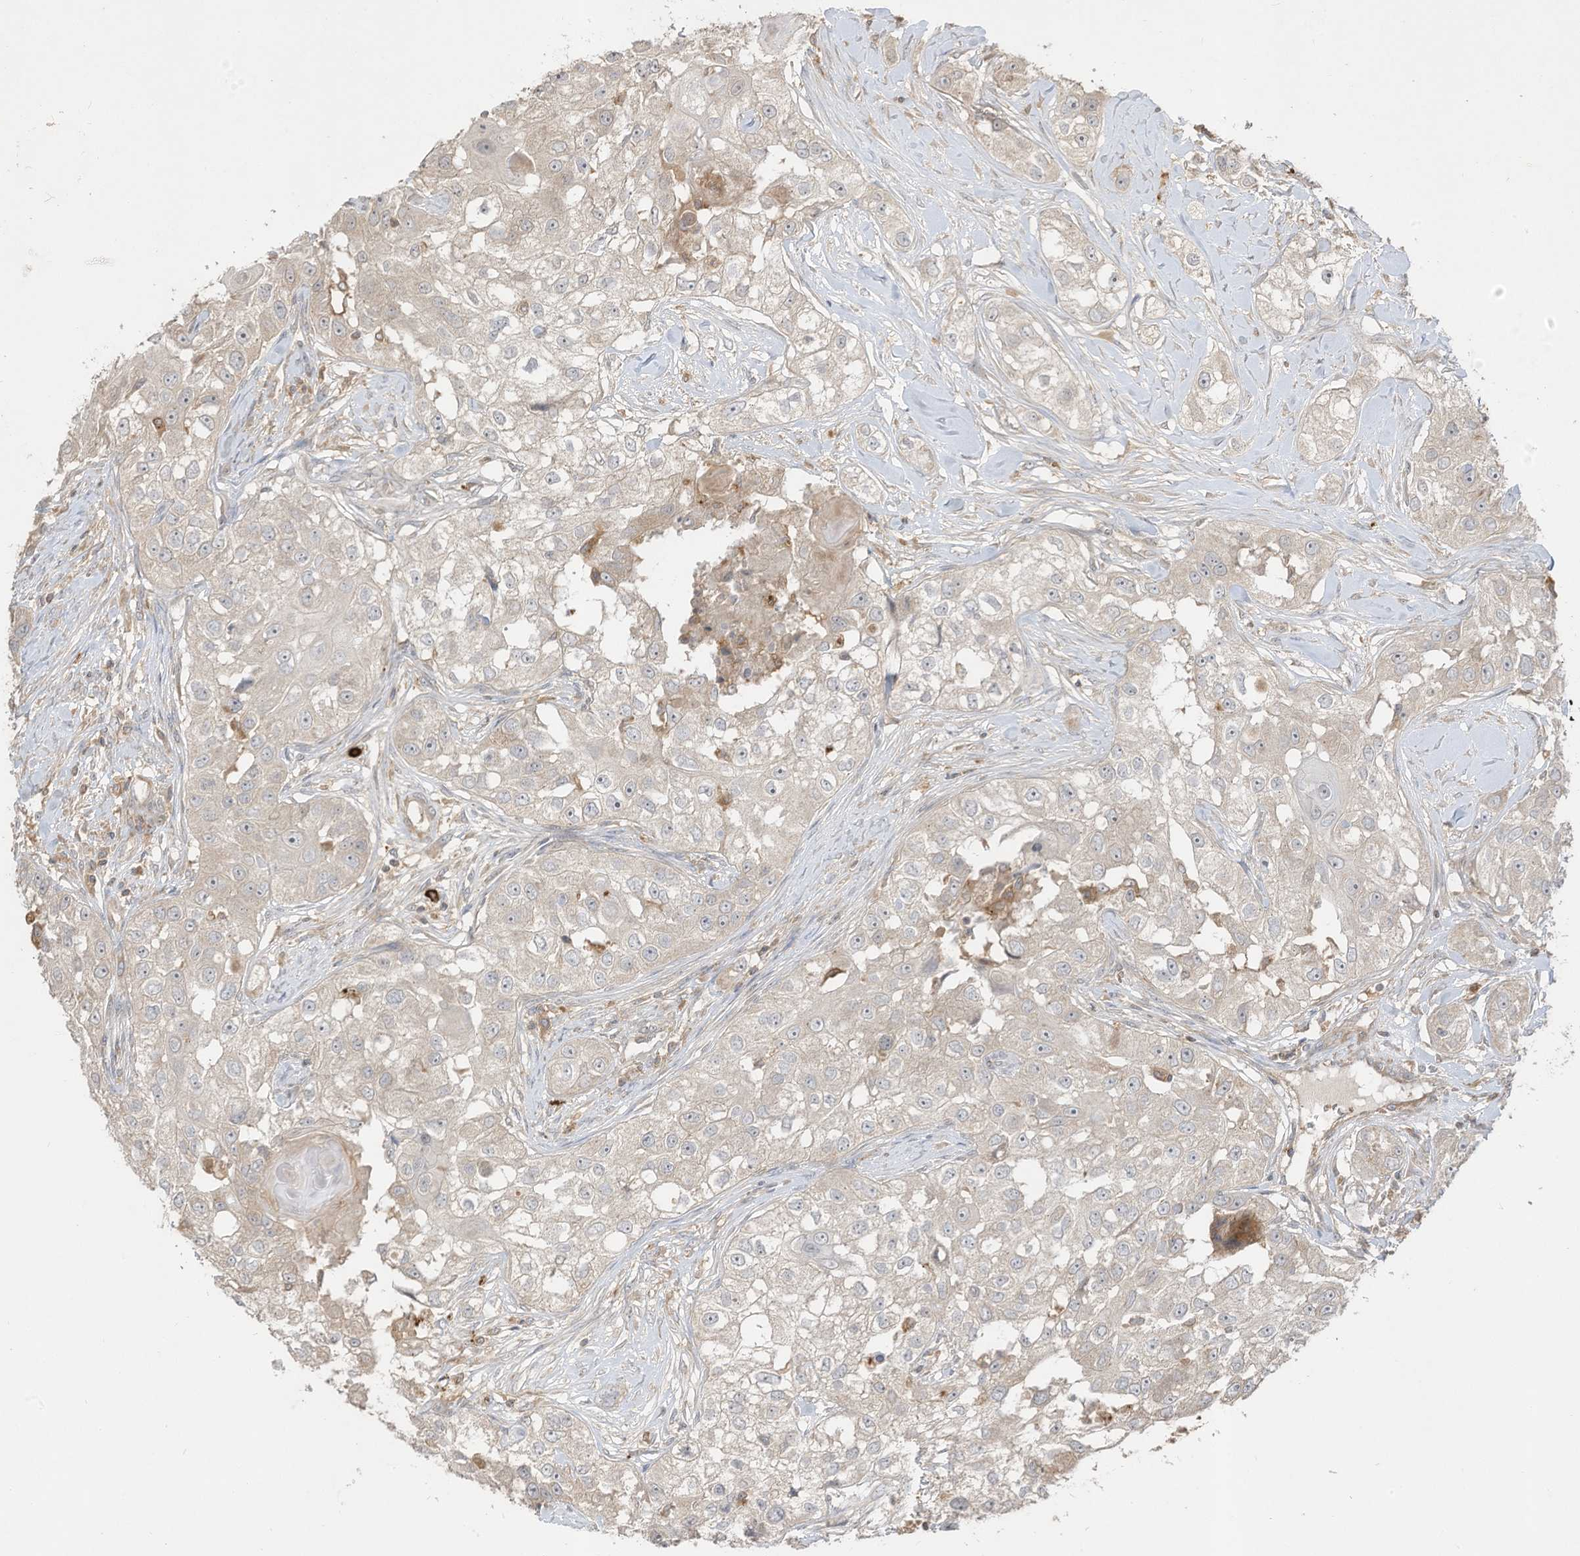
{"staining": {"intensity": "negative", "quantity": "none", "location": "none"}, "tissue": "head and neck cancer", "cell_type": "Tumor cells", "image_type": "cancer", "snomed": [{"axis": "morphology", "description": "Normal tissue, NOS"}, {"axis": "morphology", "description": "Squamous cell carcinoma, NOS"}, {"axis": "topography", "description": "Skeletal muscle"}, {"axis": "topography", "description": "Head-Neck"}], "caption": "Tumor cells are negative for protein expression in human head and neck squamous cell carcinoma.", "gene": "LDAH", "patient": {"sex": "male", "age": 51}}